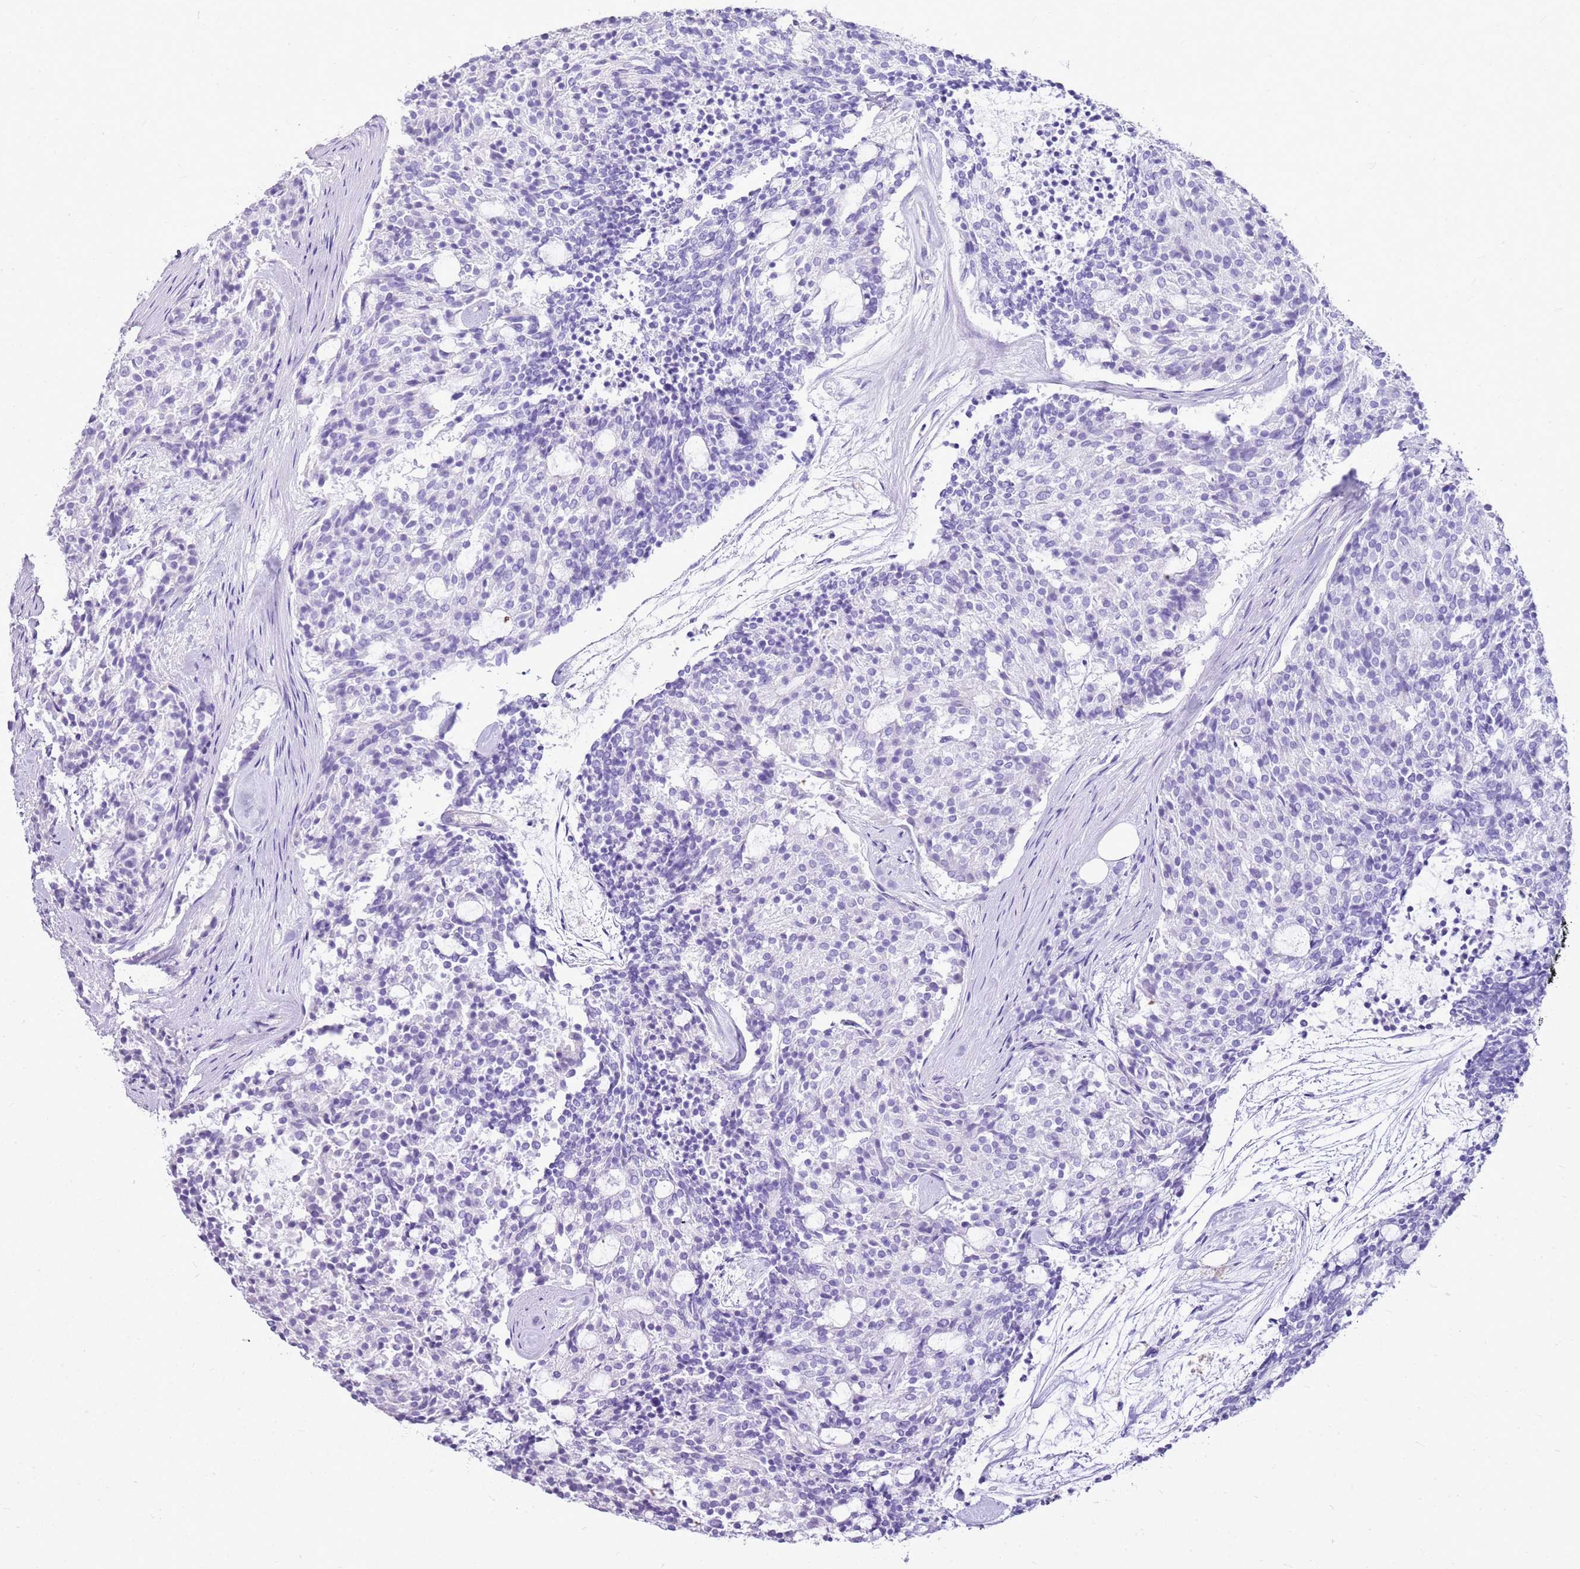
{"staining": {"intensity": "negative", "quantity": "none", "location": "none"}, "tissue": "carcinoid", "cell_type": "Tumor cells", "image_type": "cancer", "snomed": [{"axis": "morphology", "description": "Carcinoid, malignant, NOS"}, {"axis": "topography", "description": "Pancreas"}], "caption": "IHC of human carcinoid (malignant) exhibits no expression in tumor cells.", "gene": "CA8", "patient": {"sex": "female", "age": 54}}